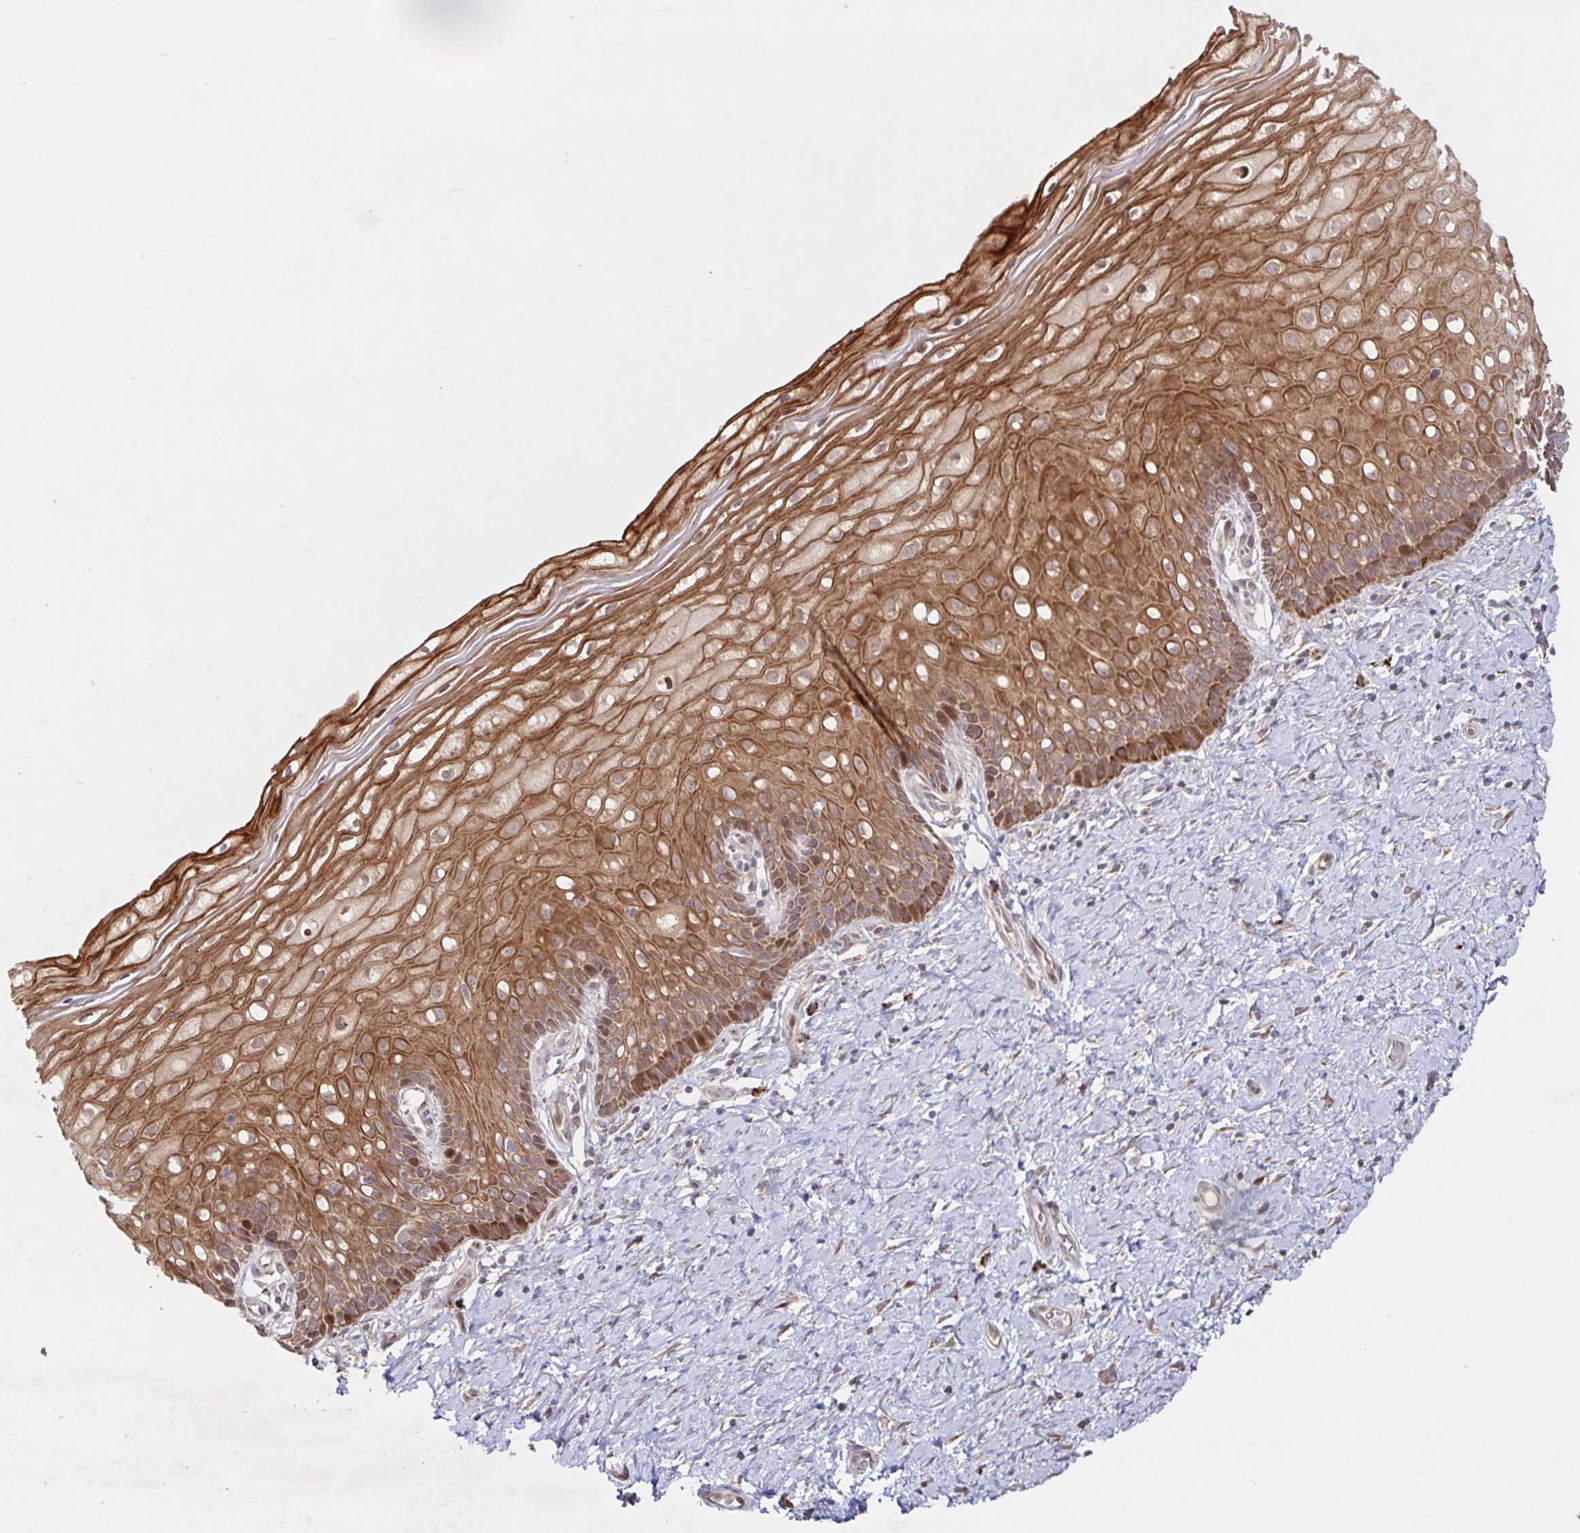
{"staining": {"intensity": "moderate", "quantity": "<25%", "location": "cytoplasmic/membranous"}, "tissue": "cervix", "cell_type": "Glandular cells", "image_type": "normal", "snomed": [{"axis": "morphology", "description": "Normal tissue, NOS"}, {"axis": "topography", "description": "Cervix"}], "caption": "About <25% of glandular cells in normal human cervix reveal moderate cytoplasmic/membranous protein positivity as visualized by brown immunohistochemical staining.", "gene": "AACS", "patient": {"sex": "female", "age": 37}}